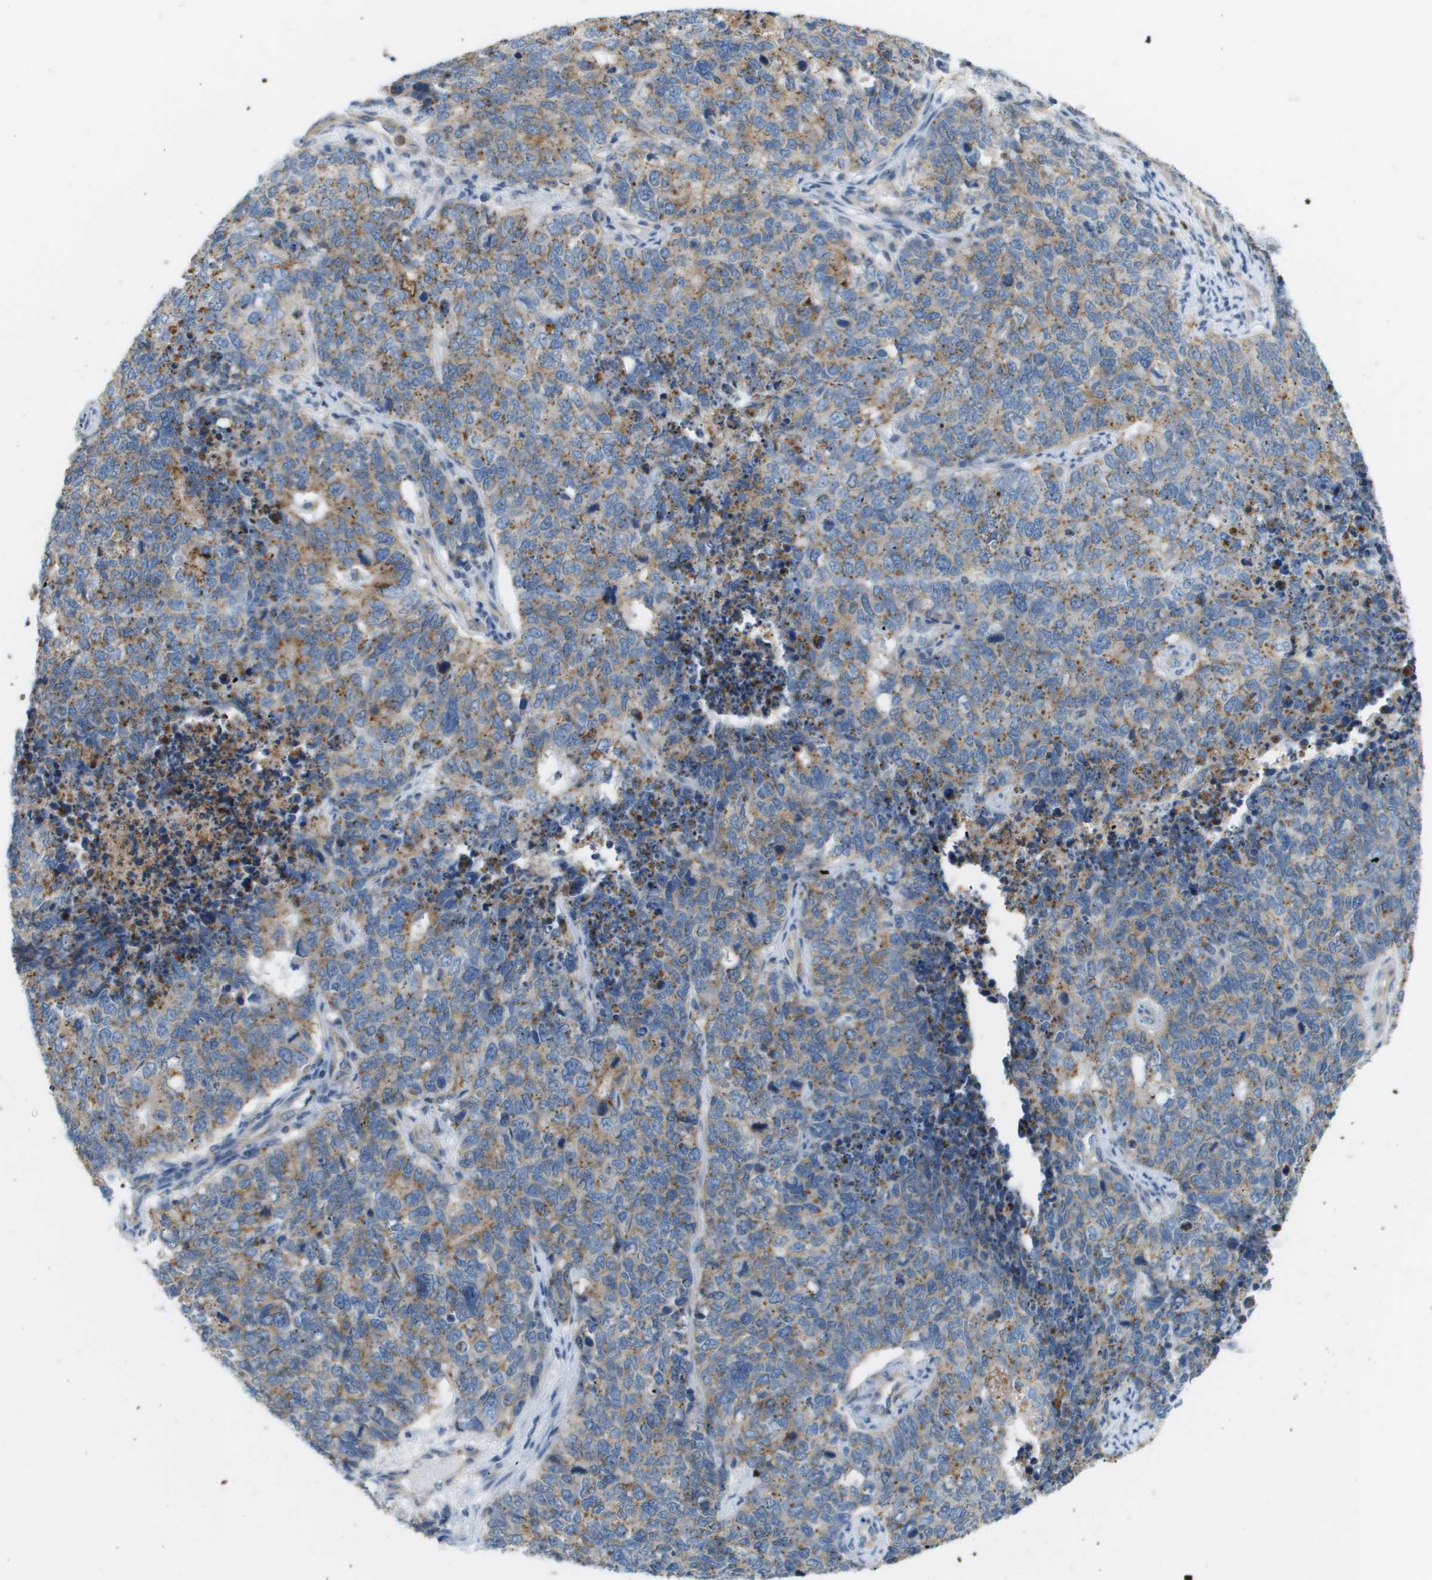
{"staining": {"intensity": "weak", "quantity": ">75%", "location": "cytoplasmic/membranous"}, "tissue": "cervical cancer", "cell_type": "Tumor cells", "image_type": "cancer", "snomed": [{"axis": "morphology", "description": "Squamous cell carcinoma, NOS"}, {"axis": "topography", "description": "Cervix"}], "caption": "A histopathology image showing weak cytoplasmic/membranous expression in approximately >75% of tumor cells in squamous cell carcinoma (cervical), as visualized by brown immunohistochemical staining.", "gene": "MYH11", "patient": {"sex": "female", "age": 63}}